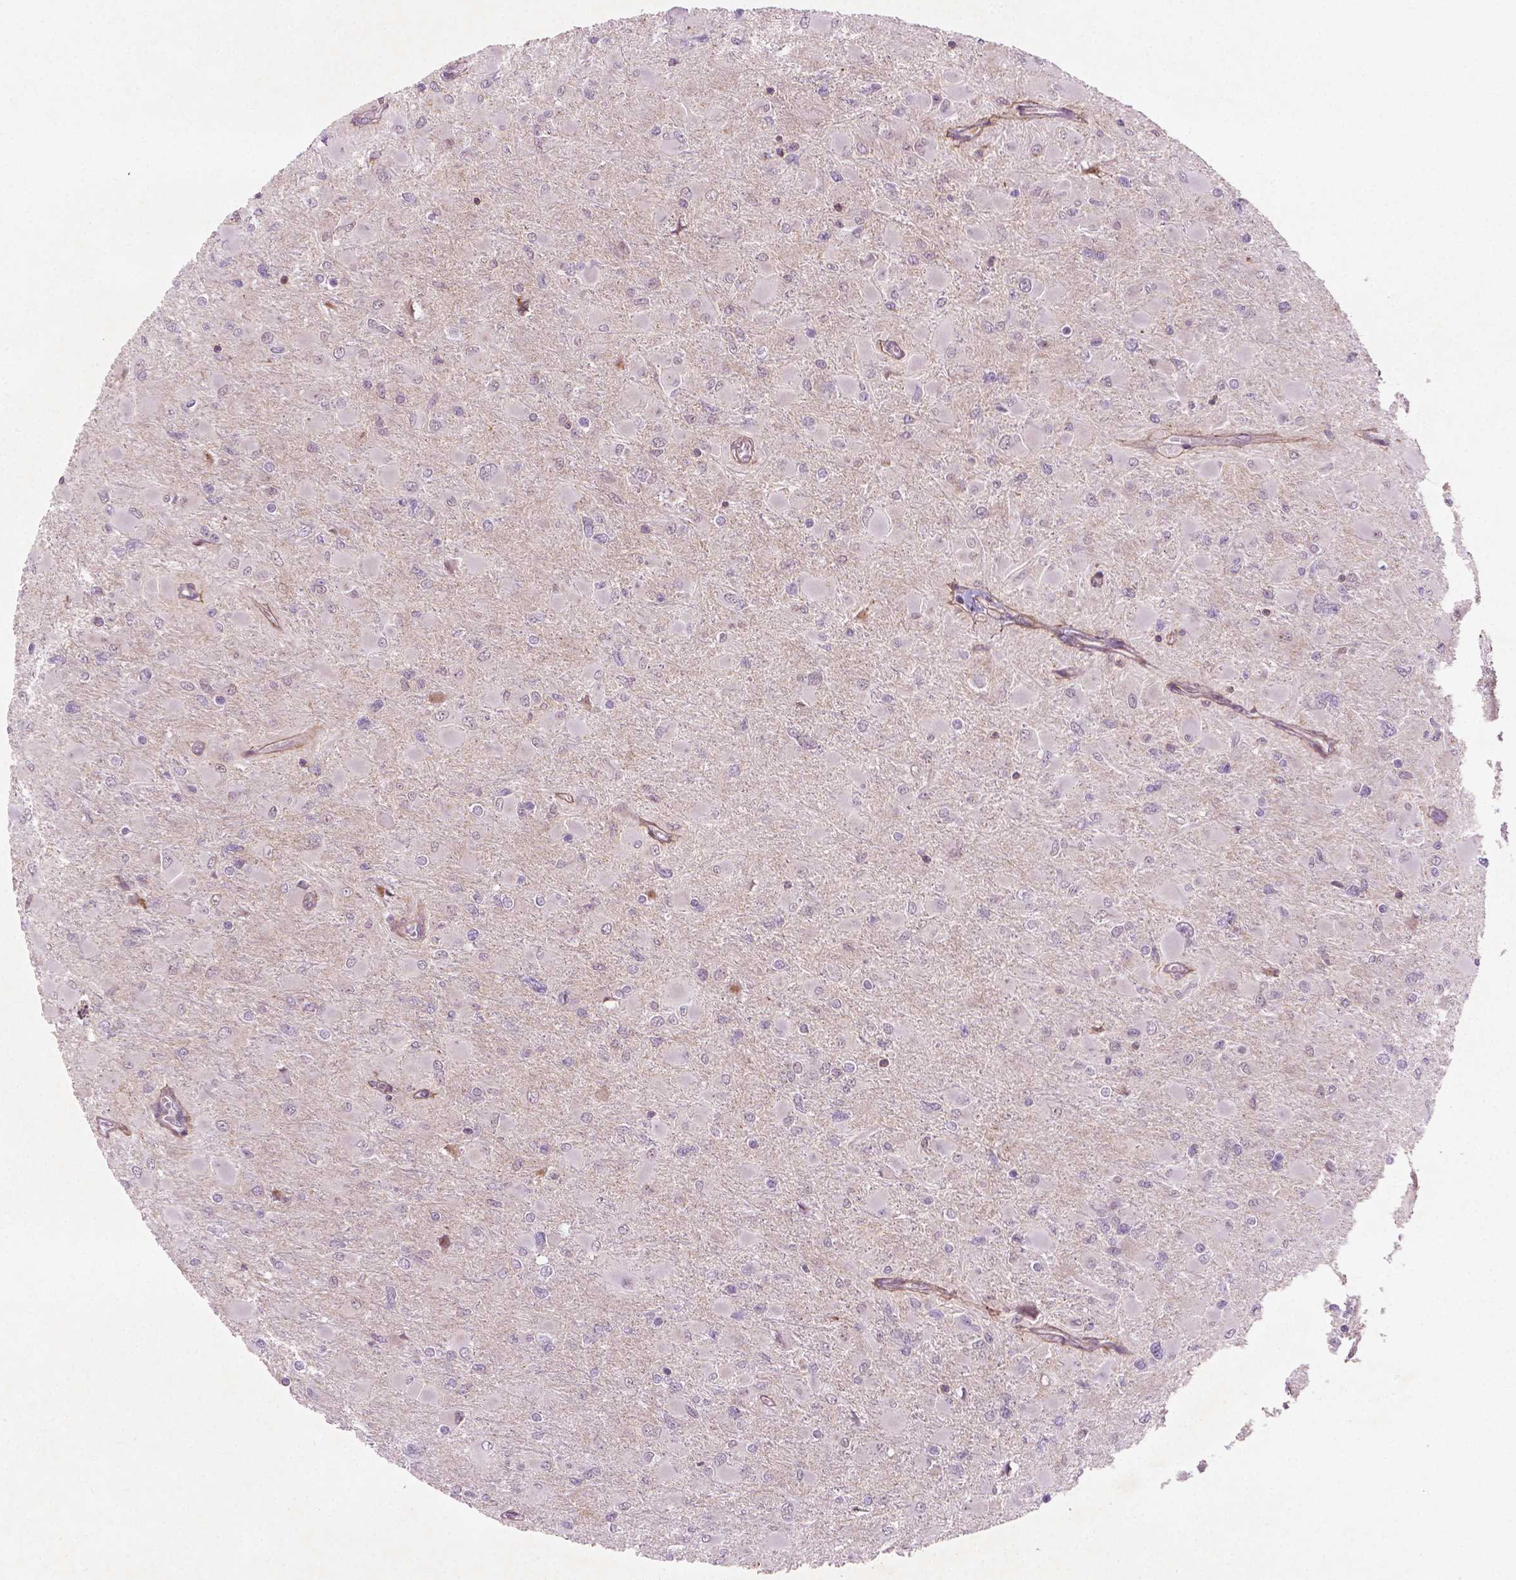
{"staining": {"intensity": "negative", "quantity": "none", "location": "none"}, "tissue": "glioma", "cell_type": "Tumor cells", "image_type": "cancer", "snomed": [{"axis": "morphology", "description": "Glioma, malignant, High grade"}, {"axis": "topography", "description": "Cerebral cortex"}], "caption": "Tumor cells are negative for protein expression in human malignant glioma (high-grade). (Brightfield microscopy of DAB (3,3'-diaminobenzidine) immunohistochemistry (IHC) at high magnification).", "gene": "TCHP", "patient": {"sex": "female", "age": 36}}